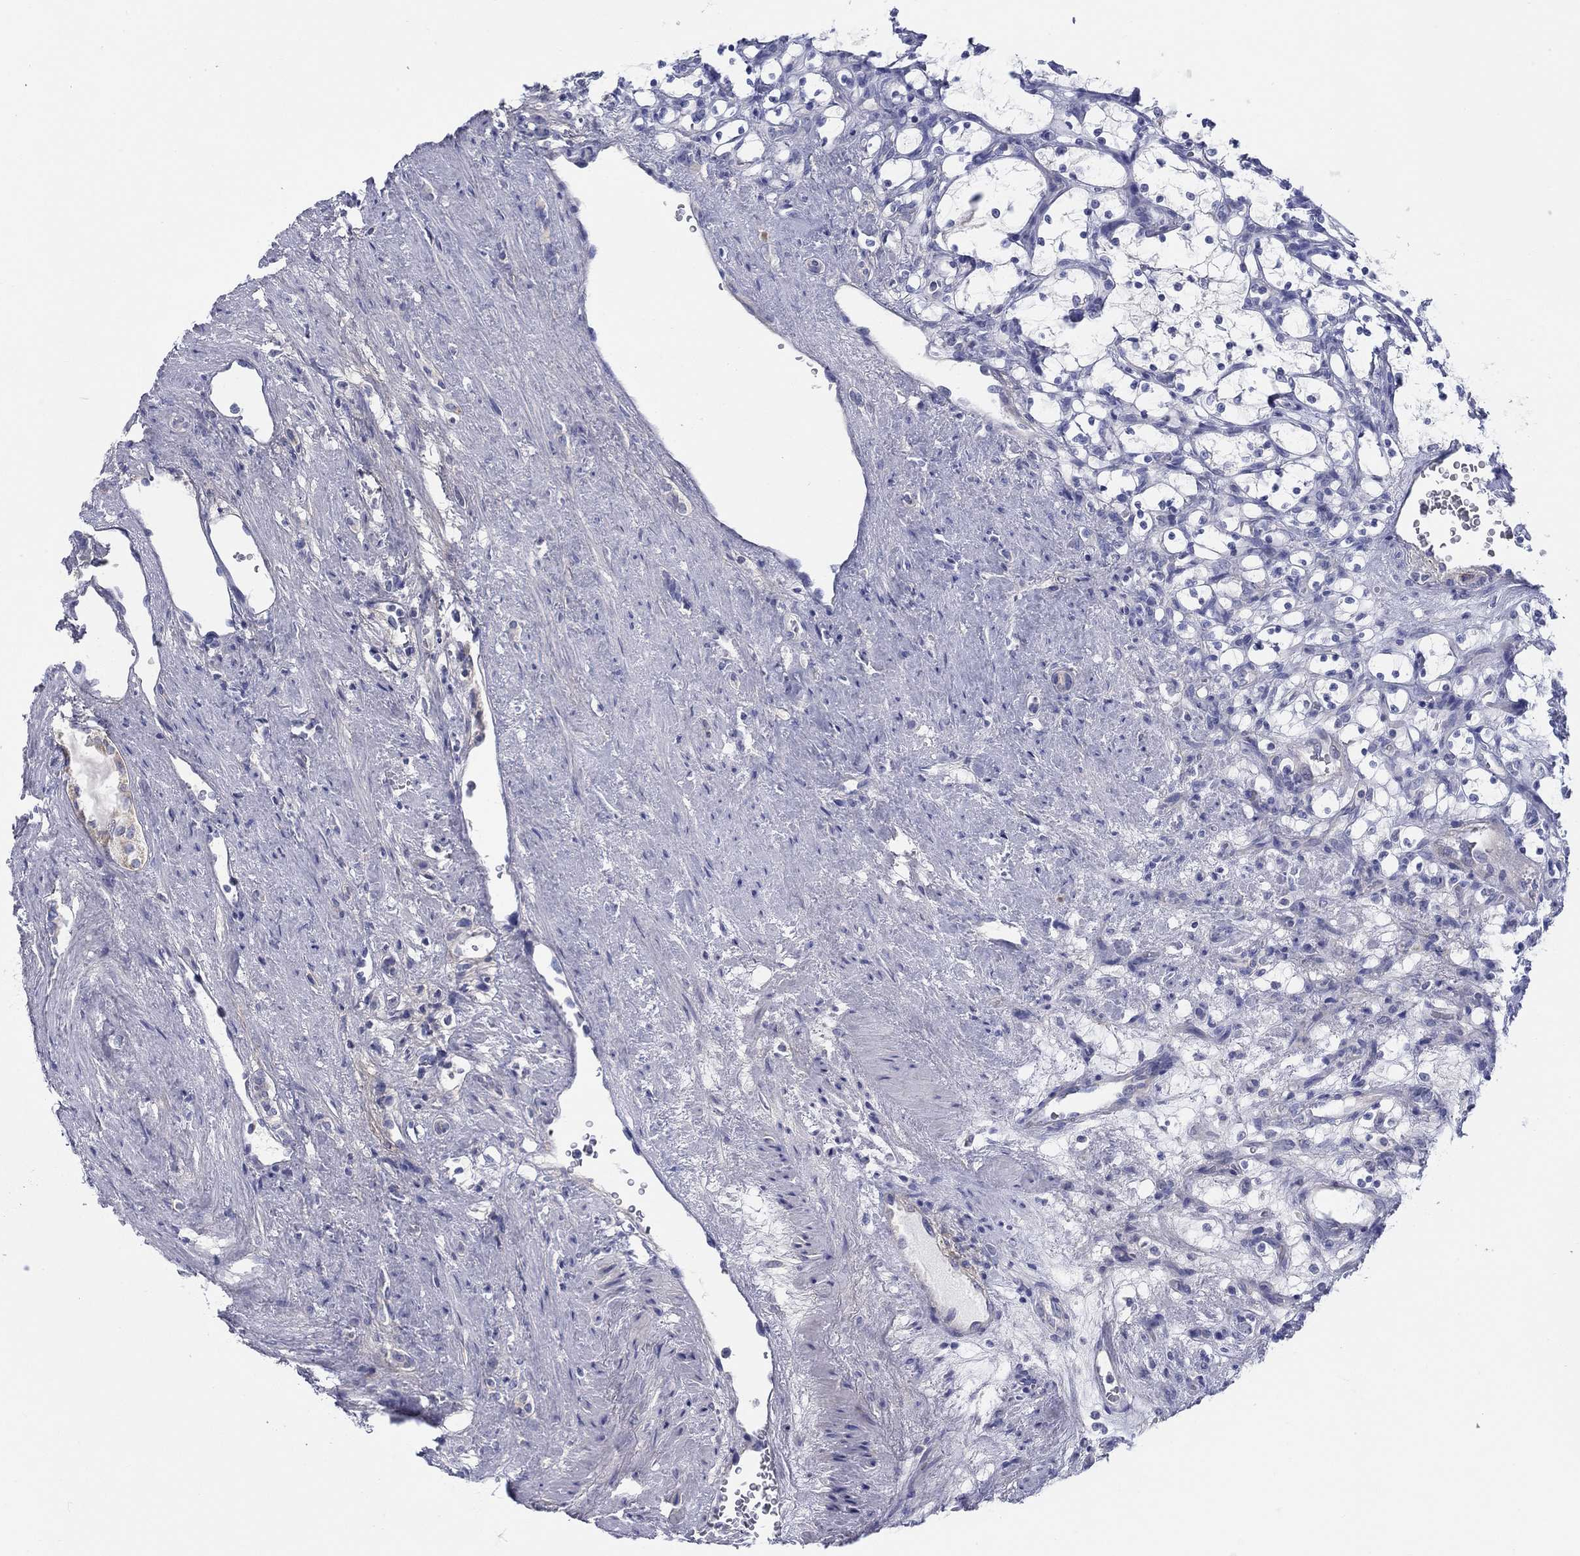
{"staining": {"intensity": "negative", "quantity": "none", "location": "none"}, "tissue": "renal cancer", "cell_type": "Tumor cells", "image_type": "cancer", "snomed": [{"axis": "morphology", "description": "Adenocarcinoma, NOS"}, {"axis": "topography", "description": "Kidney"}], "caption": "Immunohistochemistry of renal cancer (adenocarcinoma) demonstrates no expression in tumor cells.", "gene": "HAPLN4", "patient": {"sex": "female", "age": 69}}